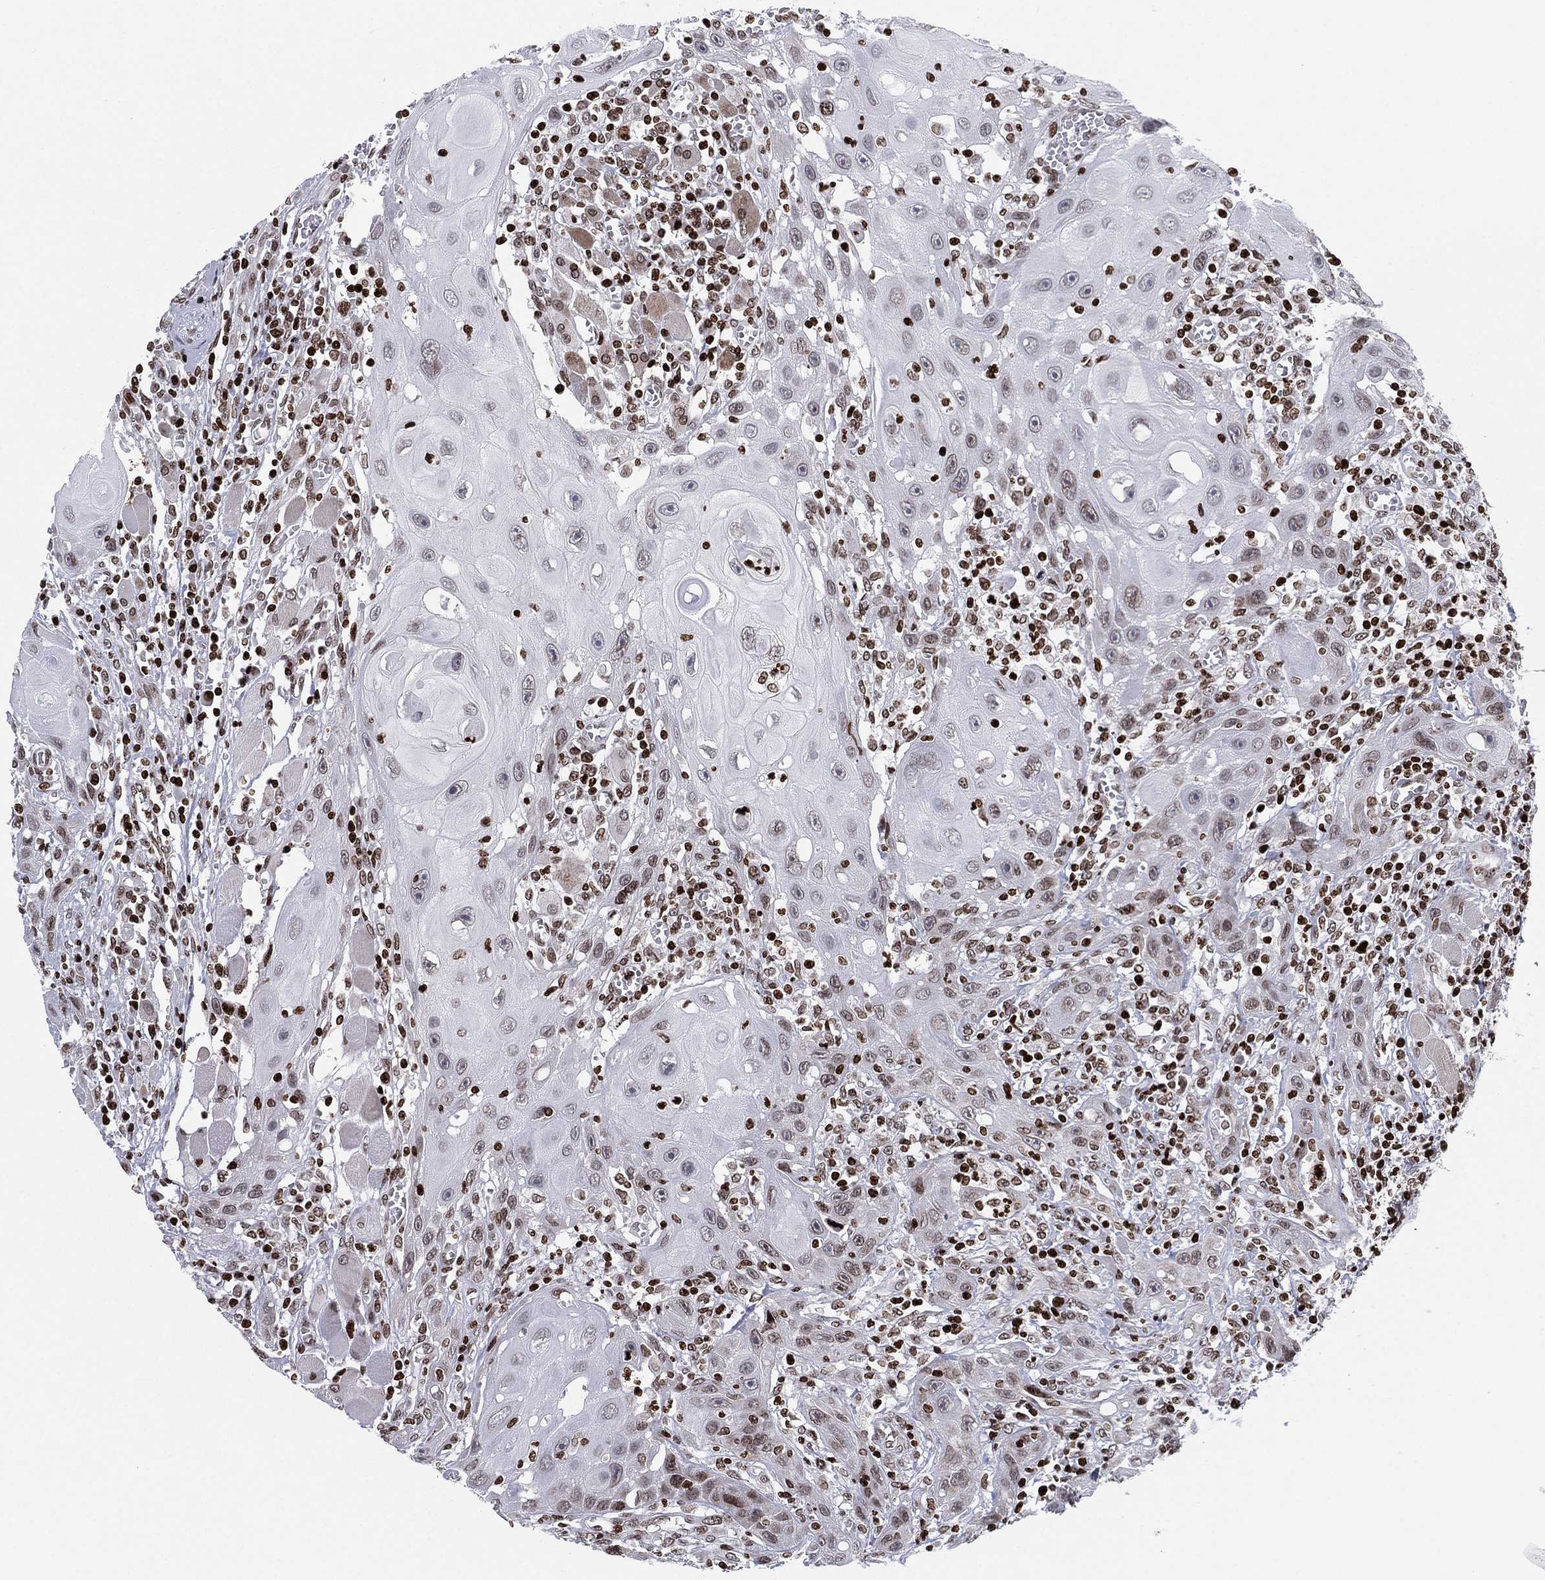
{"staining": {"intensity": "moderate", "quantity": "<25%", "location": "nuclear"}, "tissue": "head and neck cancer", "cell_type": "Tumor cells", "image_type": "cancer", "snomed": [{"axis": "morphology", "description": "Normal tissue, NOS"}, {"axis": "morphology", "description": "Squamous cell carcinoma, NOS"}, {"axis": "topography", "description": "Oral tissue"}, {"axis": "topography", "description": "Head-Neck"}], "caption": "A high-resolution photomicrograph shows IHC staining of head and neck squamous cell carcinoma, which reveals moderate nuclear staining in about <25% of tumor cells.", "gene": "MFSD14A", "patient": {"sex": "male", "age": 71}}